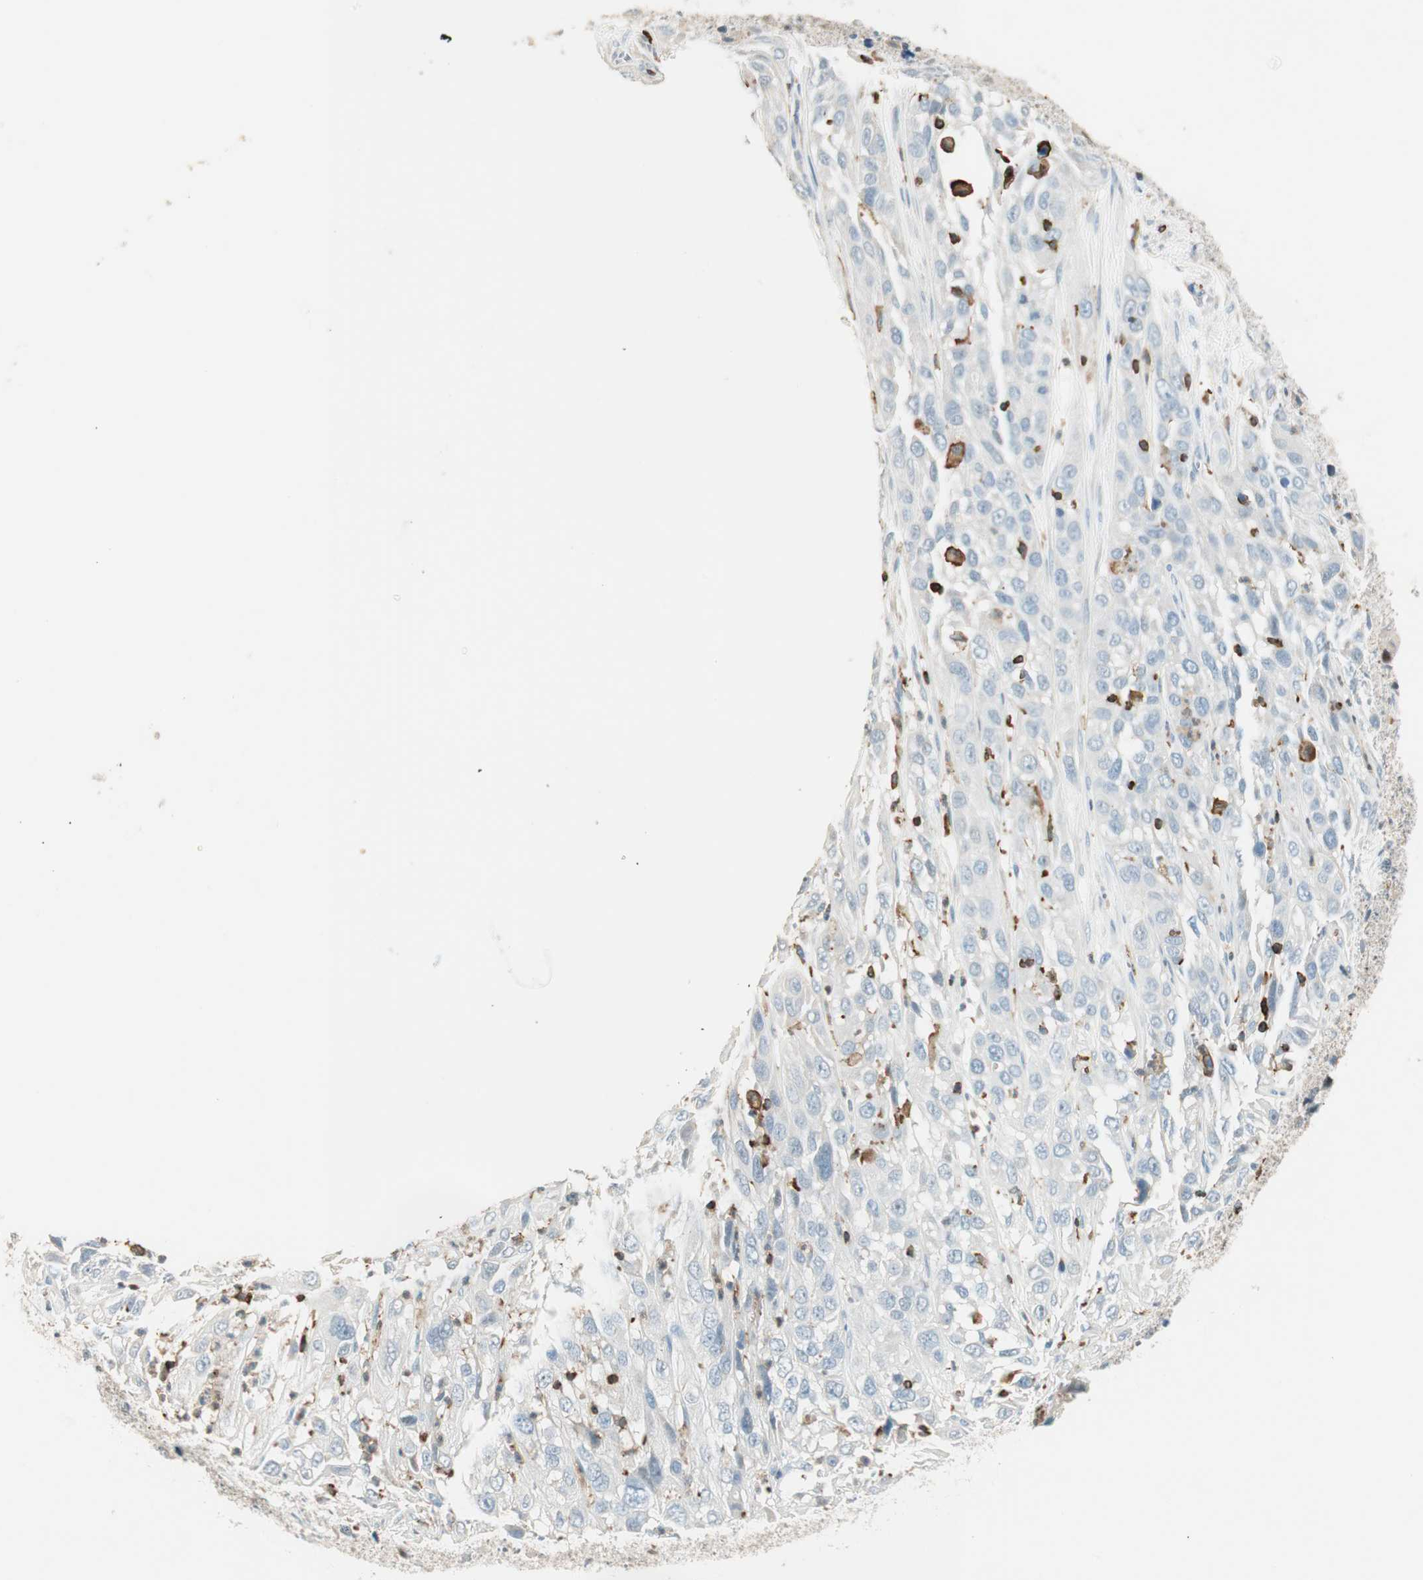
{"staining": {"intensity": "moderate", "quantity": "25%-75%", "location": "cytoplasmic/membranous"}, "tissue": "cervical cancer", "cell_type": "Tumor cells", "image_type": "cancer", "snomed": [{"axis": "morphology", "description": "Squamous cell carcinoma, NOS"}, {"axis": "topography", "description": "Cervix"}], "caption": "This is a micrograph of immunohistochemistry staining of cervical cancer (squamous cell carcinoma), which shows moderate positivity in the cytoplasmic/membranous of tumor cells.", "gene": "HPGD", "patient": {"sex": "female", "age": 32}}